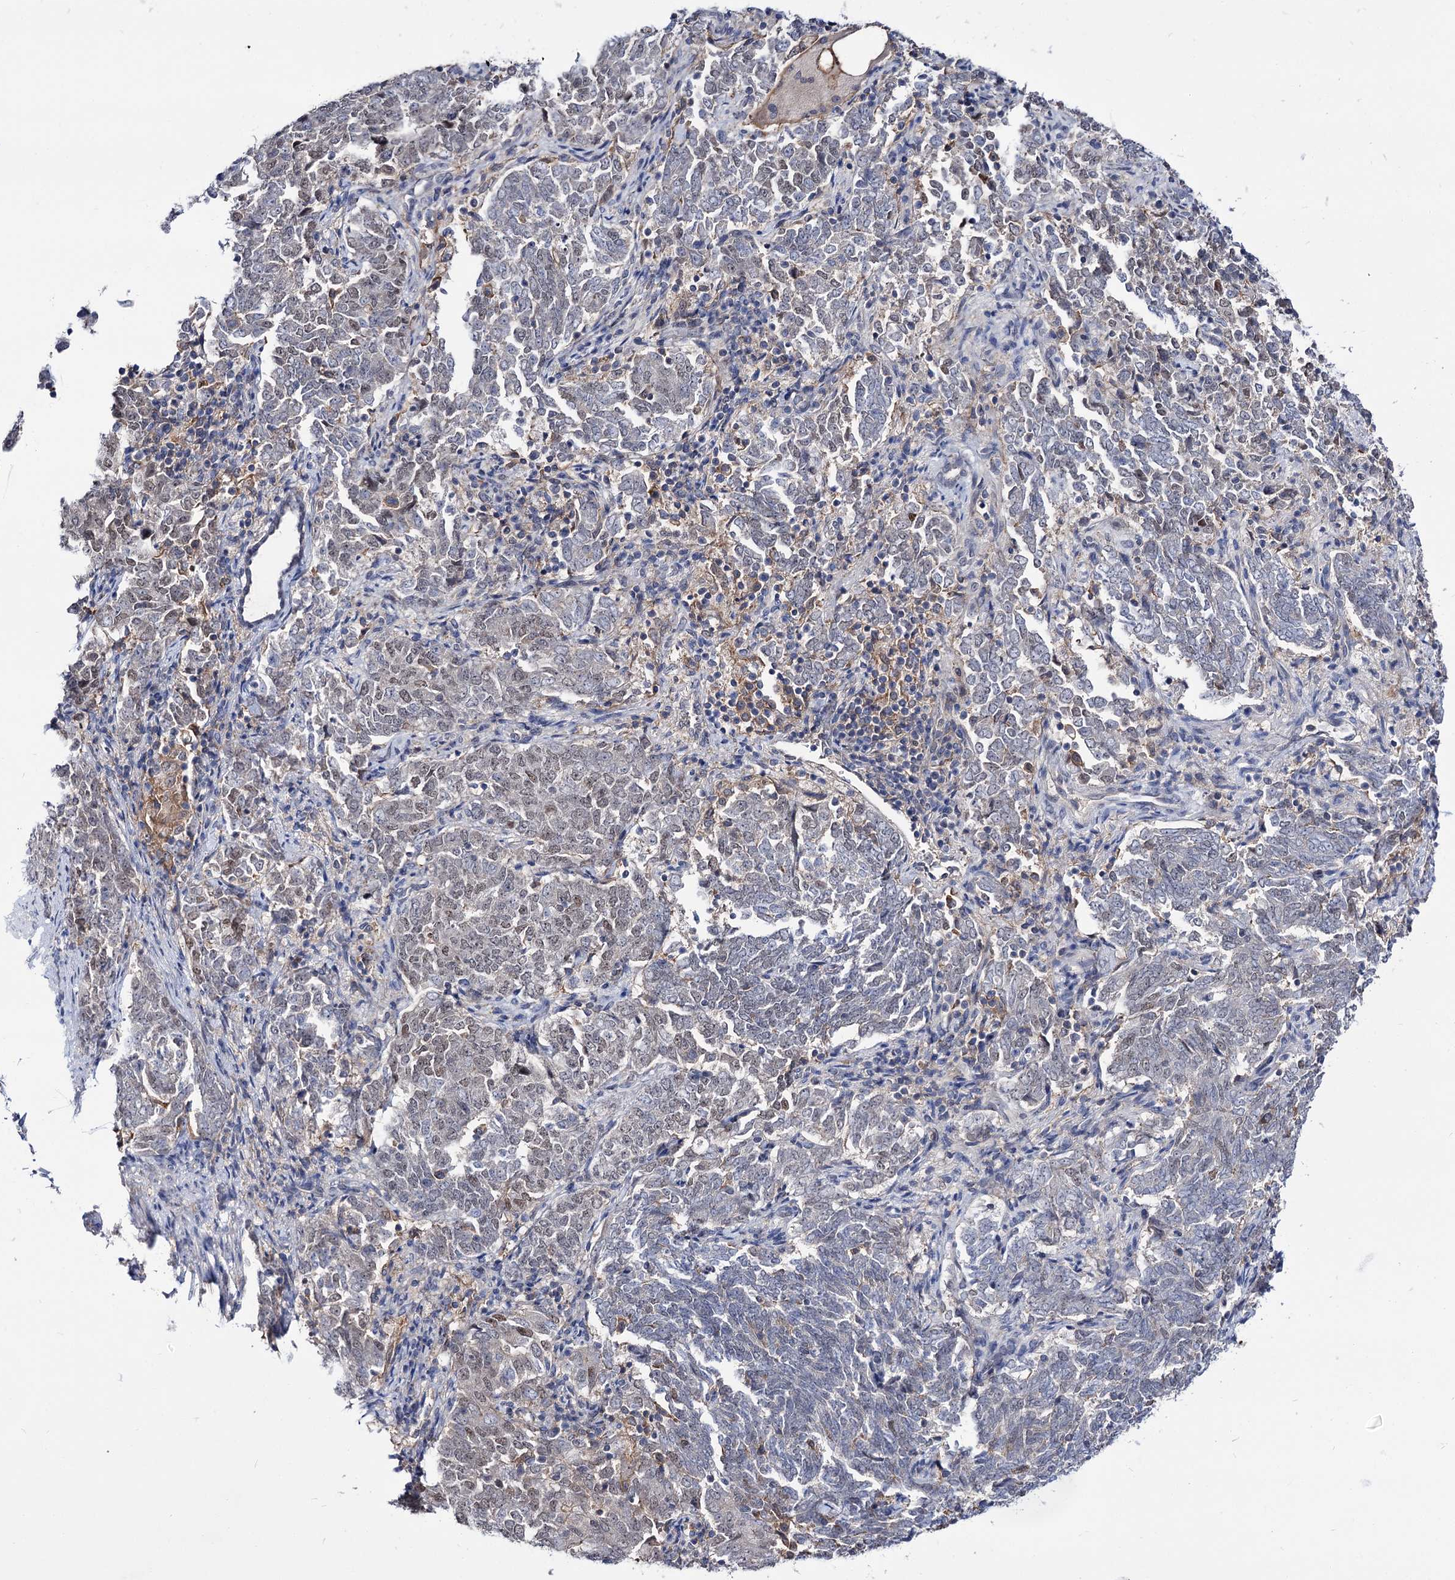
{"staining": {"intensity": "weak", "quantity": "<25%", "location": "nuclear"}, "tissue": "endometrial cancer", "cell_type": "Tumor cells", "image_type": "cancer", "snomed": [{"axis": "morphology", "description": "Adenocarcinoma, NOS"}, {"axis": "topography", "description": "Endometrium"}], "caption": "Immunohistochemical staining of human adenocarcinoma (endometrial) displays no significant expression in tumor cells. The staining is performed using DAB brown chromogen with nuclei counter-stained in using hematoxylin.", "gene": "NEK10", "patient": {"sex": "female", "age": 80}}